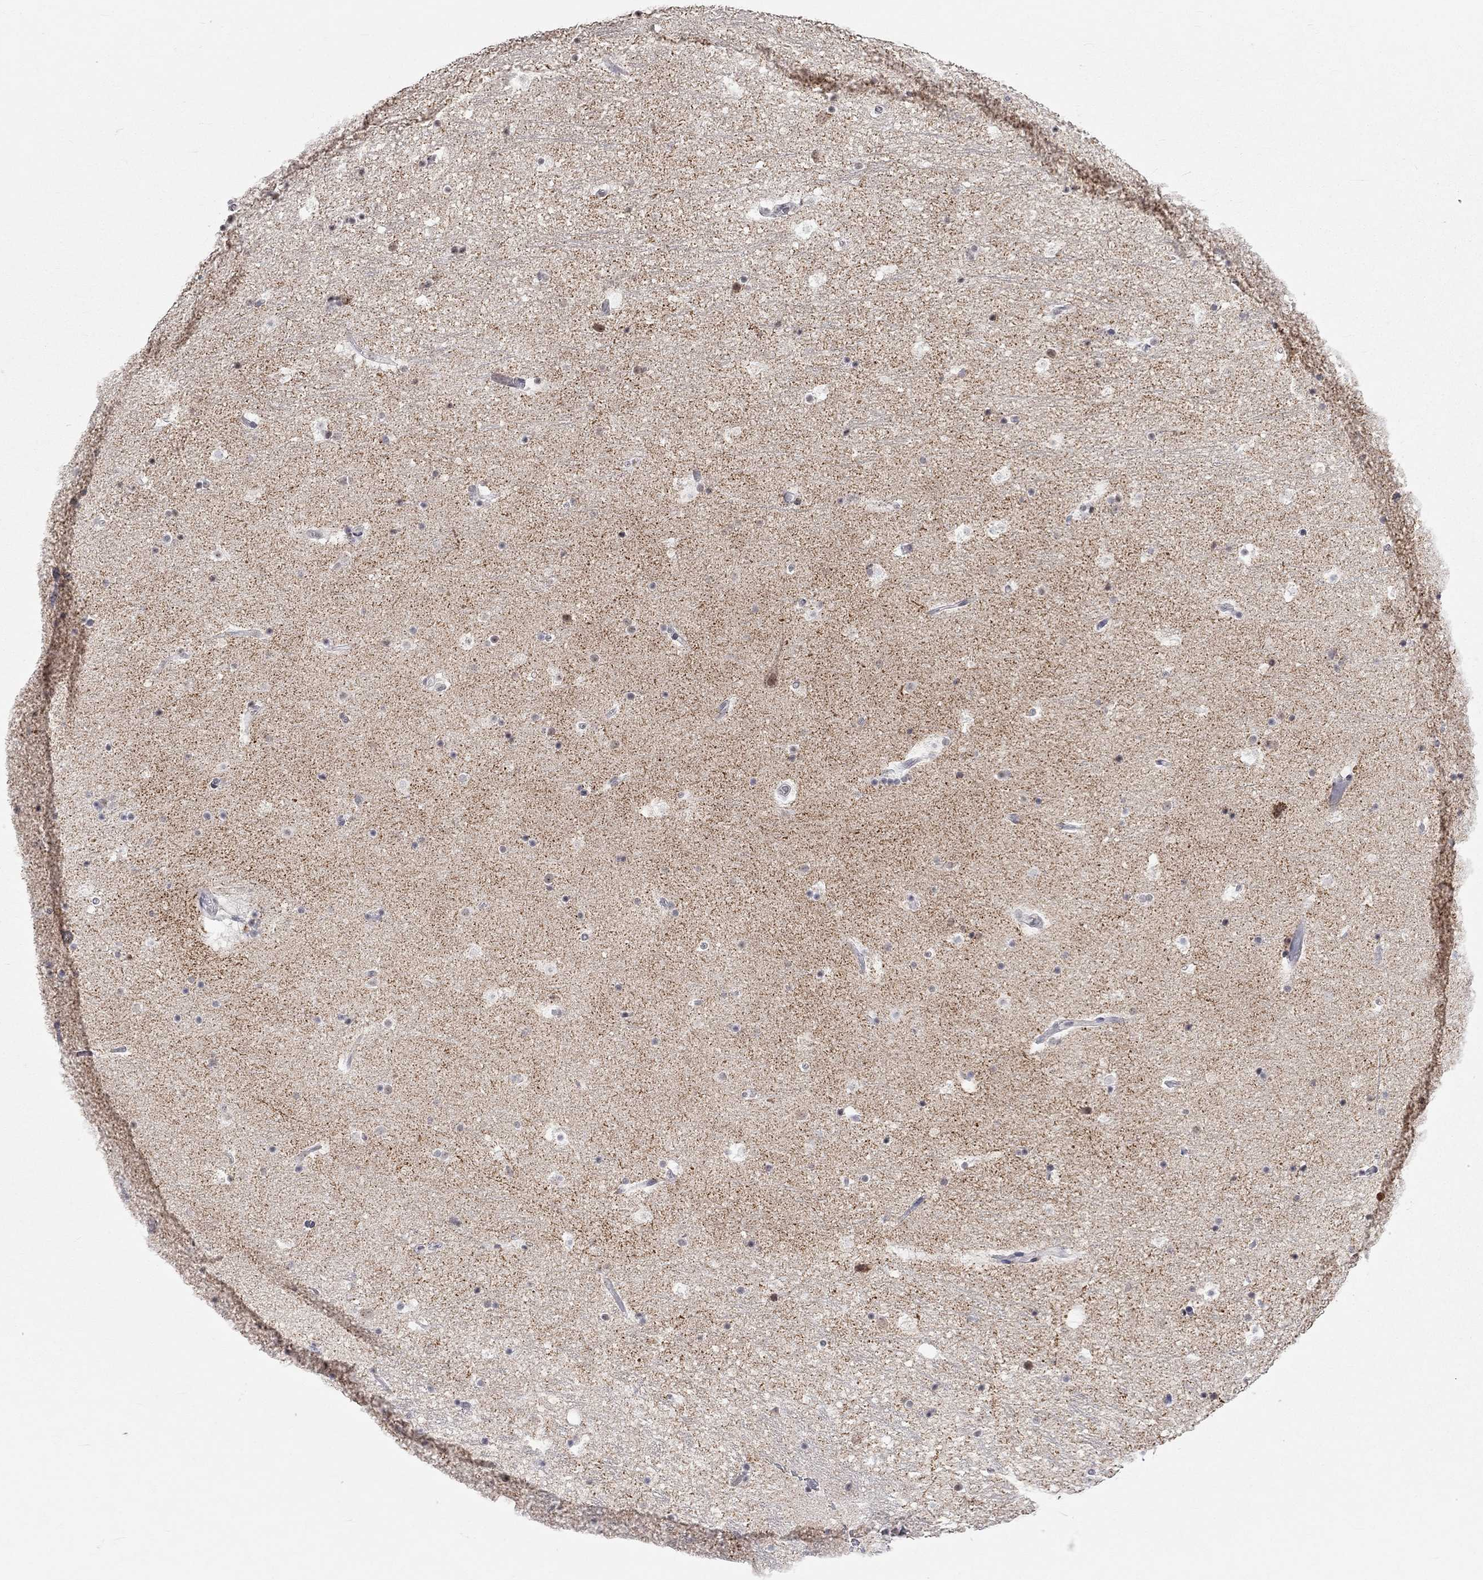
{"staining": {"intensity": "negative", "quantity": "none", "location": "none"}, "tissue": "hippocampus", "cell_type": "Glial cells", "image_type": "normal", "snomed": [{"axis": "morphology", "description": "Normal tissue, NOS"}, {"axis": "topography", "description": "Hippocampus"}], "caption": "Immunohistochemistry (IHC) micrograph of unremarkable hippocampus: human hippocampus stained with DAB shows no significant protein staining in glial cells.", "gene": "TMEM143", "patient": {"sex": "male", "age": 51}}